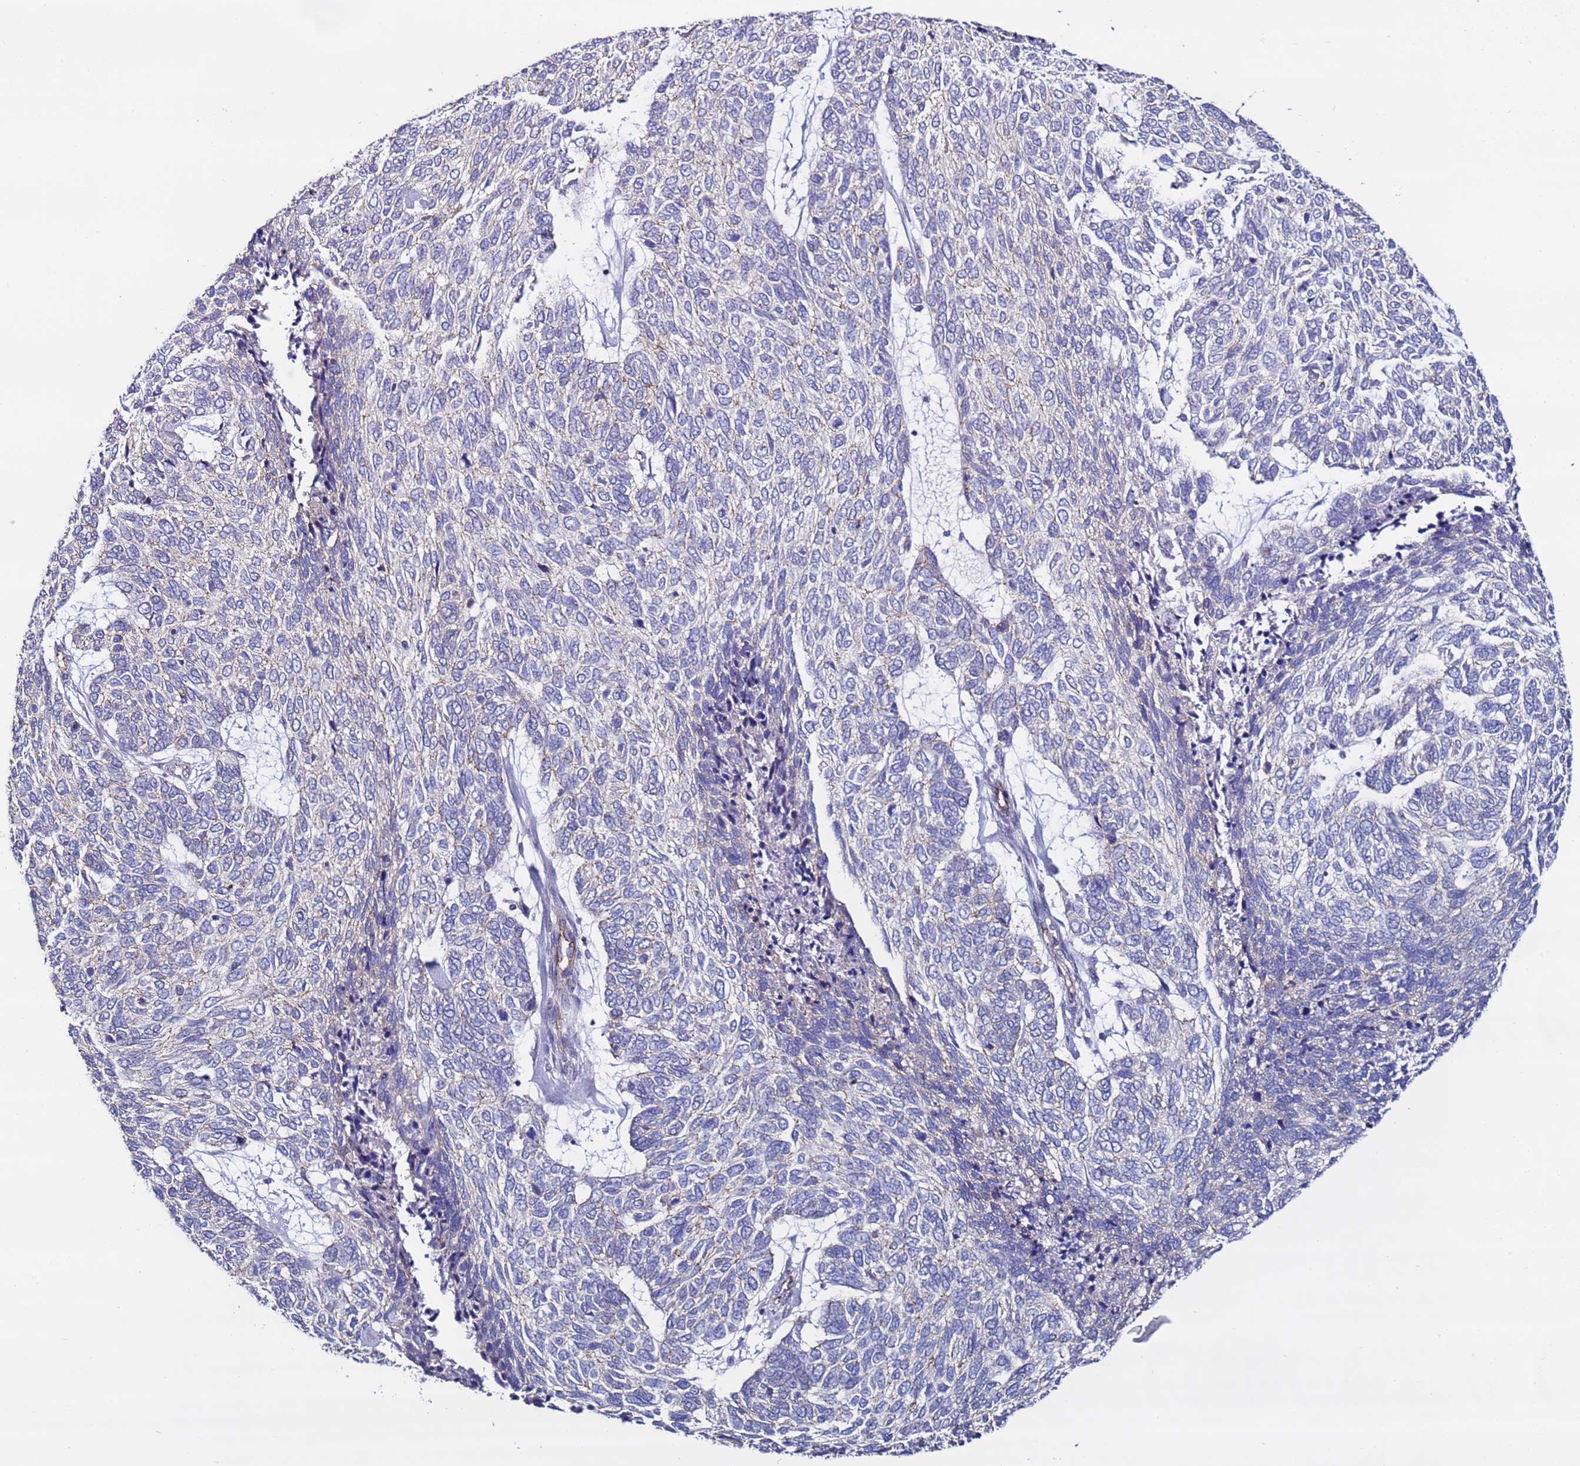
{"staining": {"intensity": "negative", "quantity": "none", "location": "none"}, "tissue": "skin cancer", "cell_type": "Tumor cells", "image_type": "cancer", "snomed": [{"axis": "morphology", "description": "Basal cell carcinoma"}, {"axis": "topography", "description": "Skin"}], "caption": "IHC histopathology image of neoplastic tissue: skin basal cell carcinoma stained with DAB (3,3'-diaminobenzidine) reveals no significant protein expression in tumor cells.", "gene": "TENM3", "patient": {"sex": "female", "age": 65}}